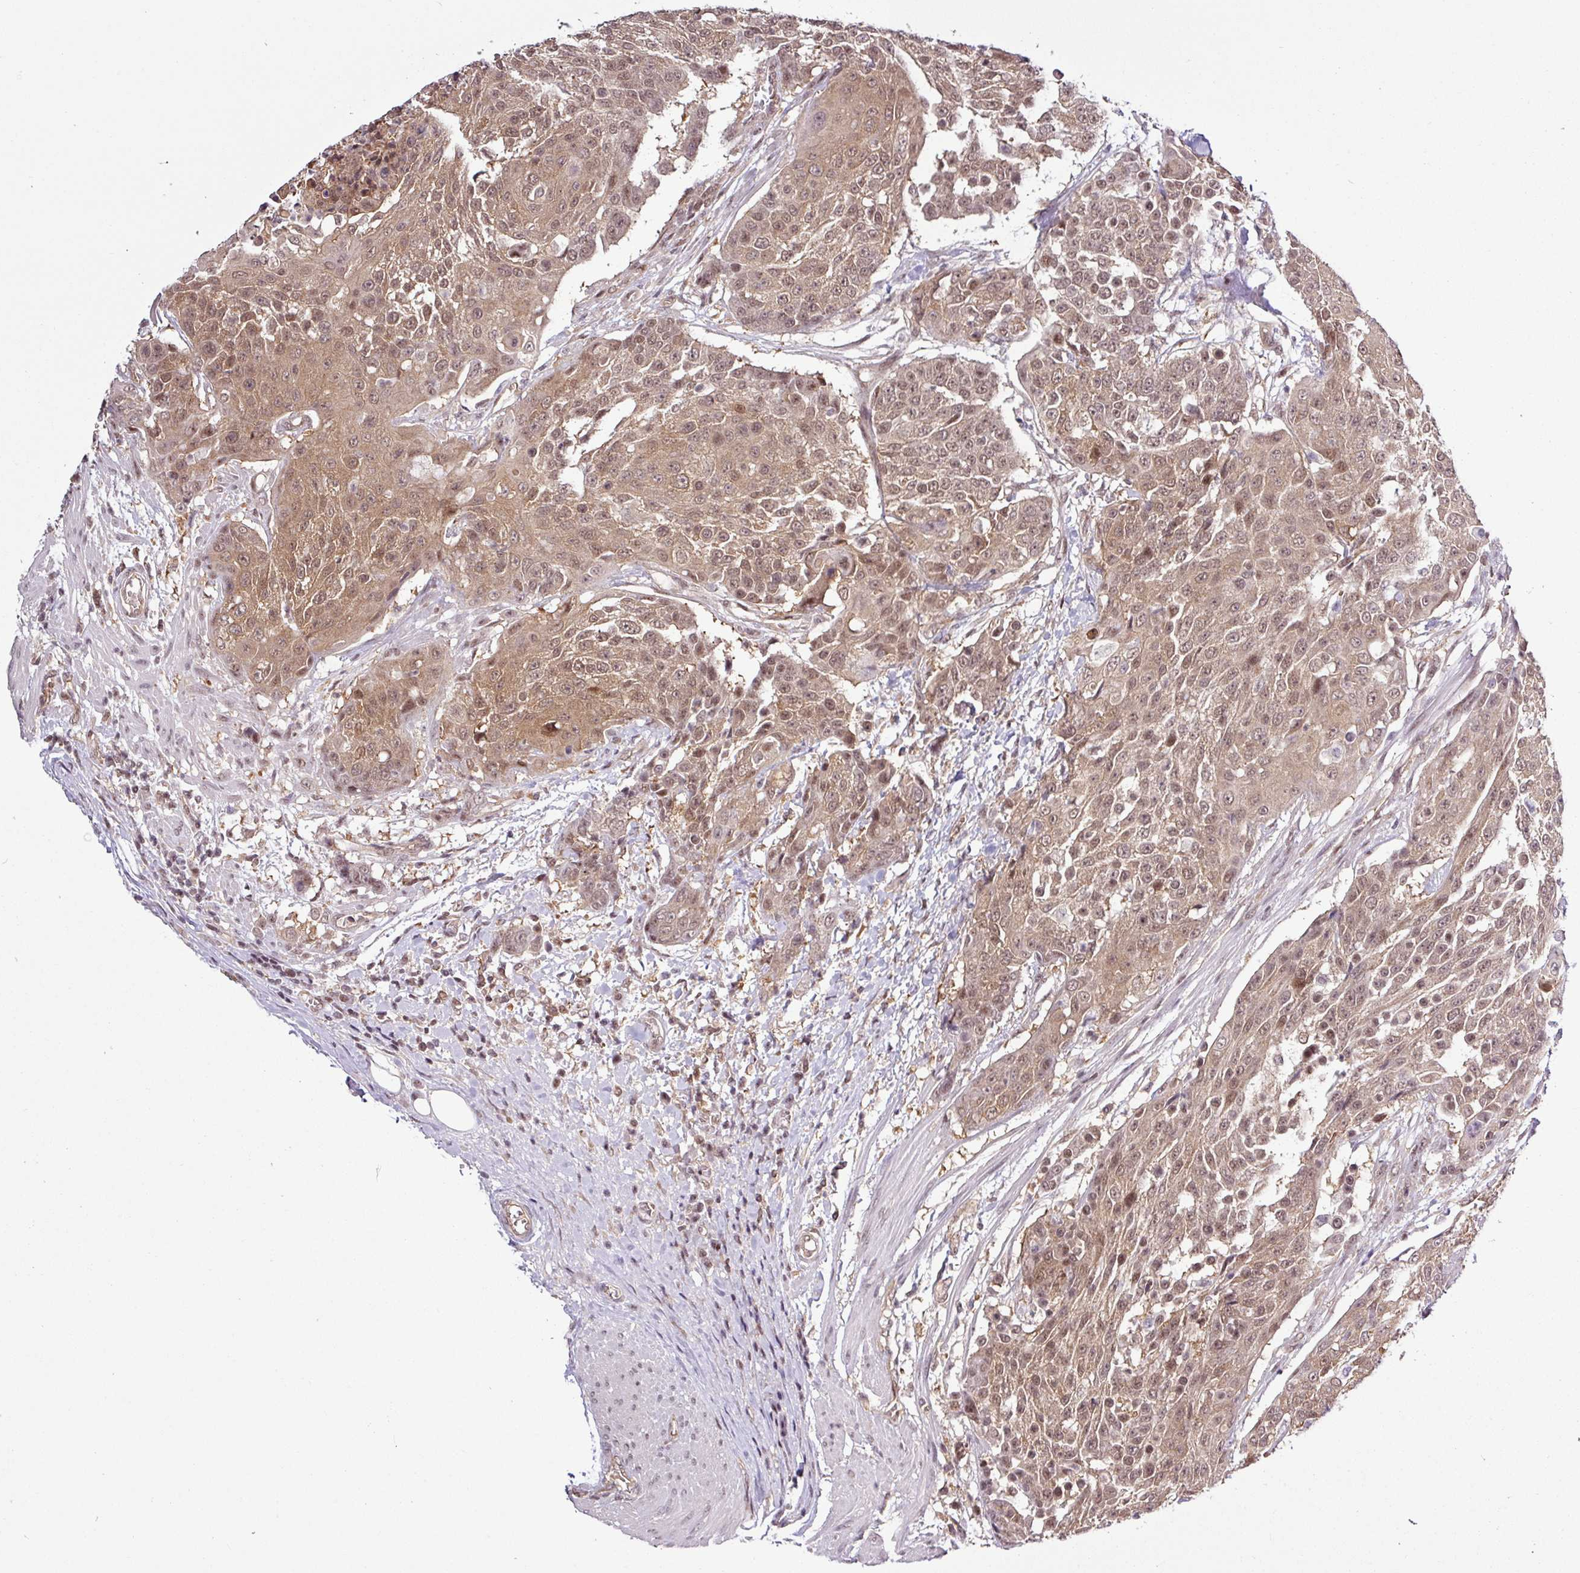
{"staining": {"intensity": "moderate", "quantity": ">75%", "location": "cytoplasmic/membranous,nuclear"}, "tissue": "urothelial cancer", "cell_type": "Tumor cells", "image_type": "cancer", "snomed": [{"axis": "morphology", "description": "Urothelial carcinoma, High grade"}, {"axis": "topography", "description": "Urinary bladder"}], "caption": "Tumor cells exhibit moderate cytoplasmic/membranous and nuclear positivity in about >75% of cells in urothelial cancer. Using DAB (brown) and hematoxylin (blue) stains, captured at high magnification using brightfield microscopy.", "gene": "ITPKC", "patient": {"sex": "female", "age": 63}}